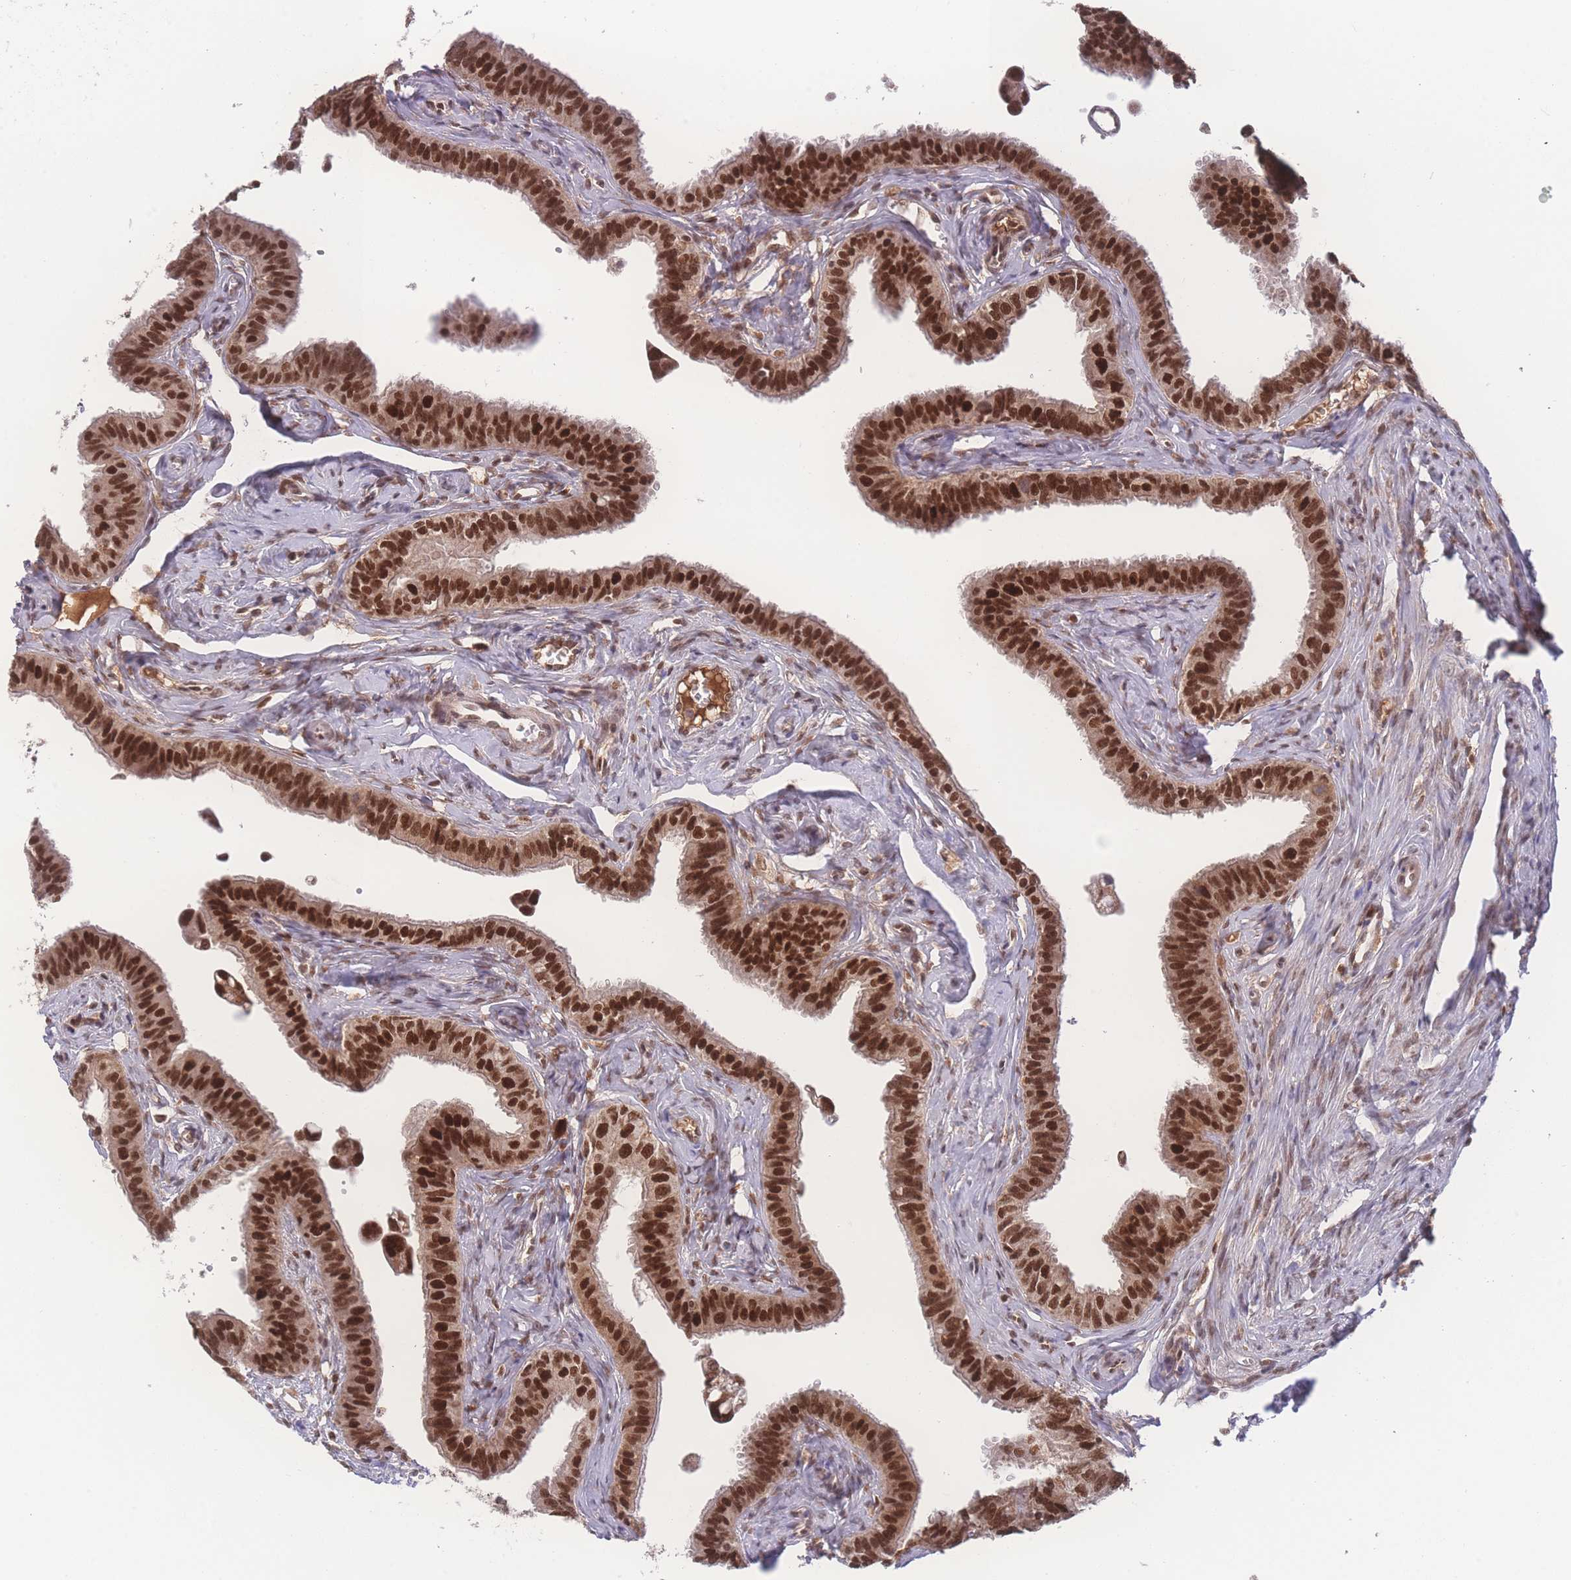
{"staining": {"intensity": "strong", "quantity": ">75%", "location": "nuclear"}, "tissue": "fallopian tube", "cell_type": "Glandular cells", "image_type": "normal", "snomed": [{"axis": "morphology", "description": "Normal tissue, NOS"}, {"axis": "morphology", "description": "Carcinoma, NOS"}, {"axis": "topography", "description": "Fallopian tube"}, {"axis": "topography", "description": "Ovary"}], "caption": "Immunohistochemical staining of normal human fallopian tube displays high levels of strong nuclear positivity in about >75% of glandular cells. The staining was performed using DAB to visualize the protein expression in brown, while the nuclei were stained in blue with hematoxylin (Magnification: 20x).", "gene": "RAVER1", "patient": {"sex": "female", "age": 59}}